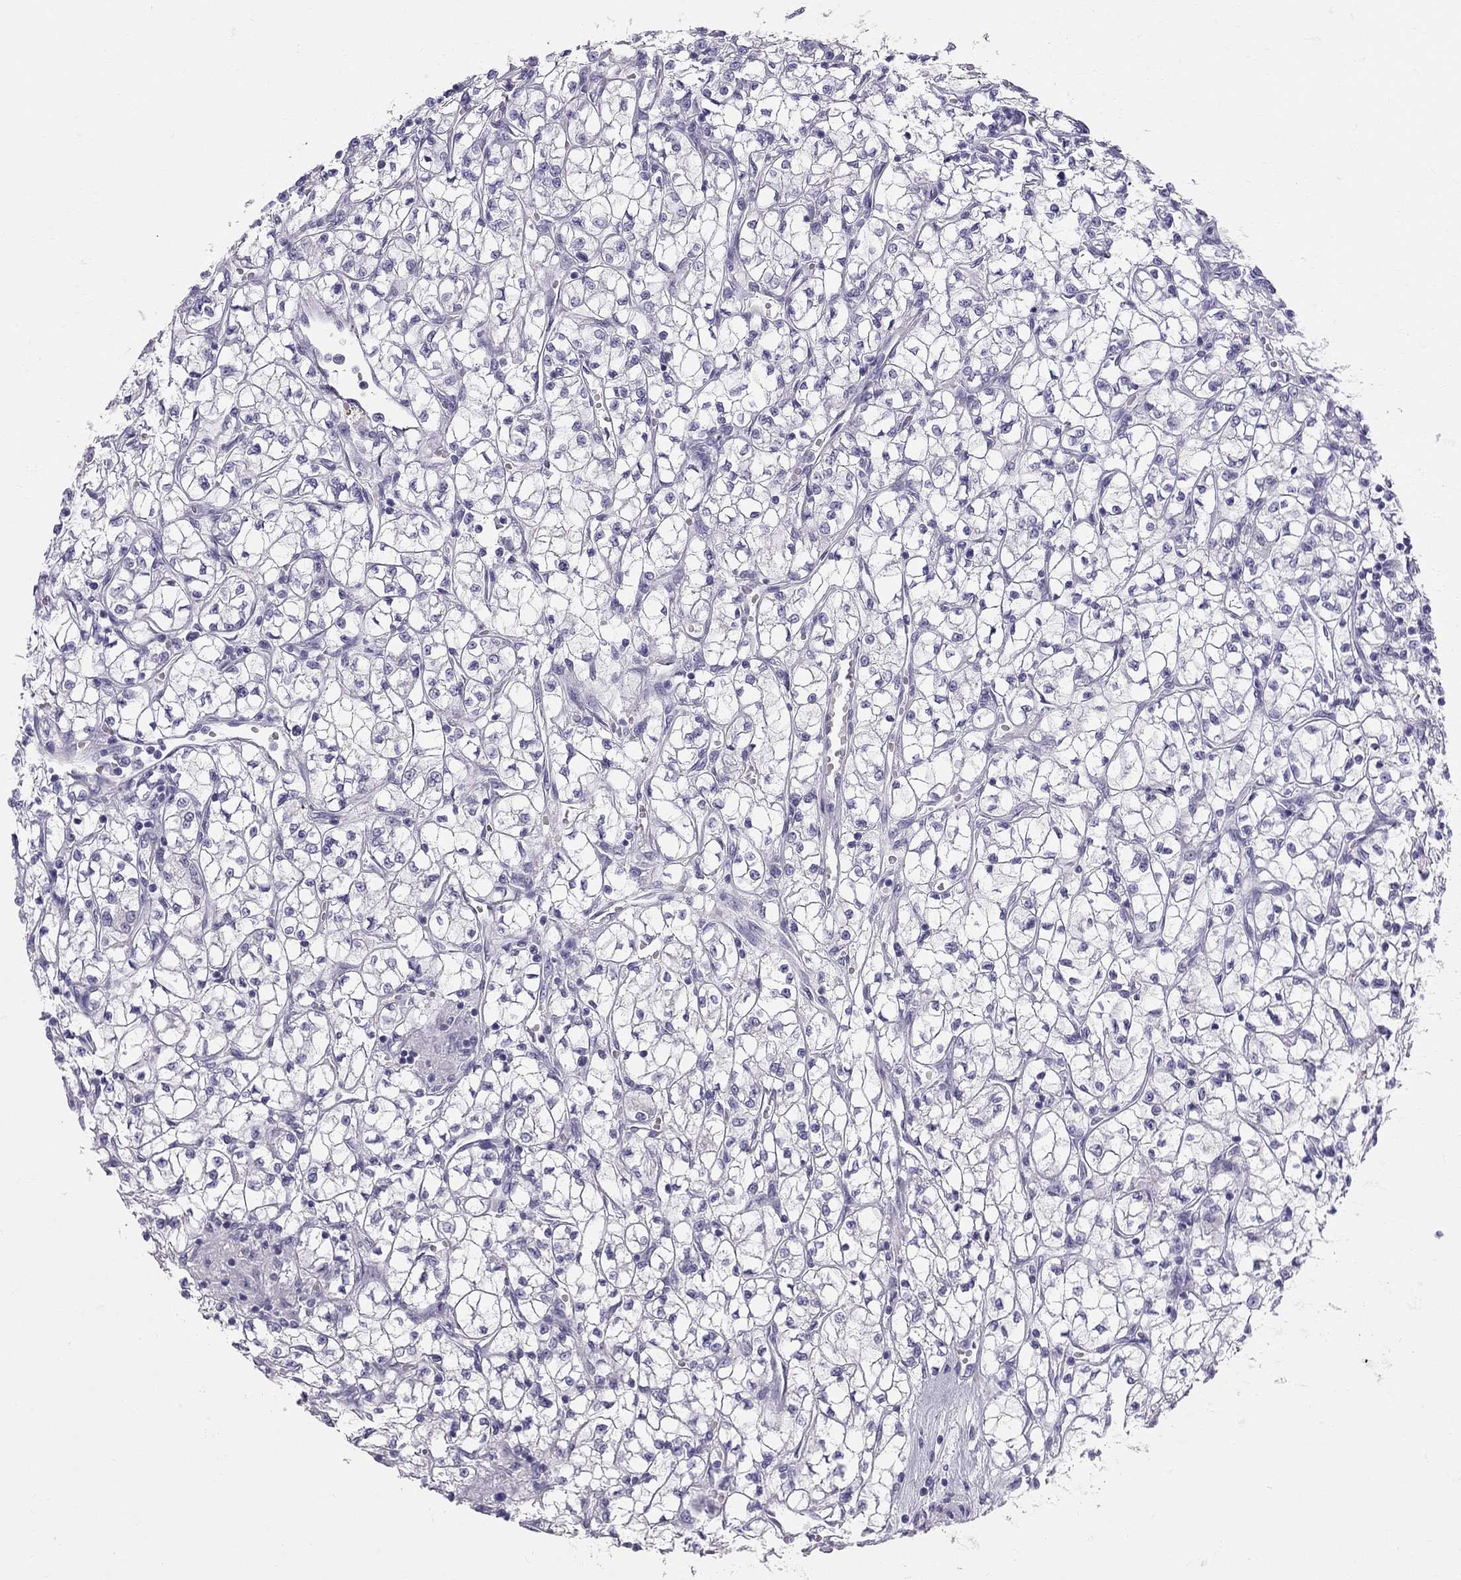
{"staining": {"intensity": "negative", "quantity": "none", "location": "none"}, "tissue": "renal cancer", "cell_type": "Tumor cells", "image_type": "cancer", "snomed": [{"axis": "morphology", "description": "Adenocarcinoma, NOS"}, {"axis": "topography", "description": "Kidney"}], "caption": "Immunohistochemical staining of renal cancer demonstrates no significant expression in tumor cells.", "gene": "TRPM3", "patient": {"sex": "female", "age": 64}}